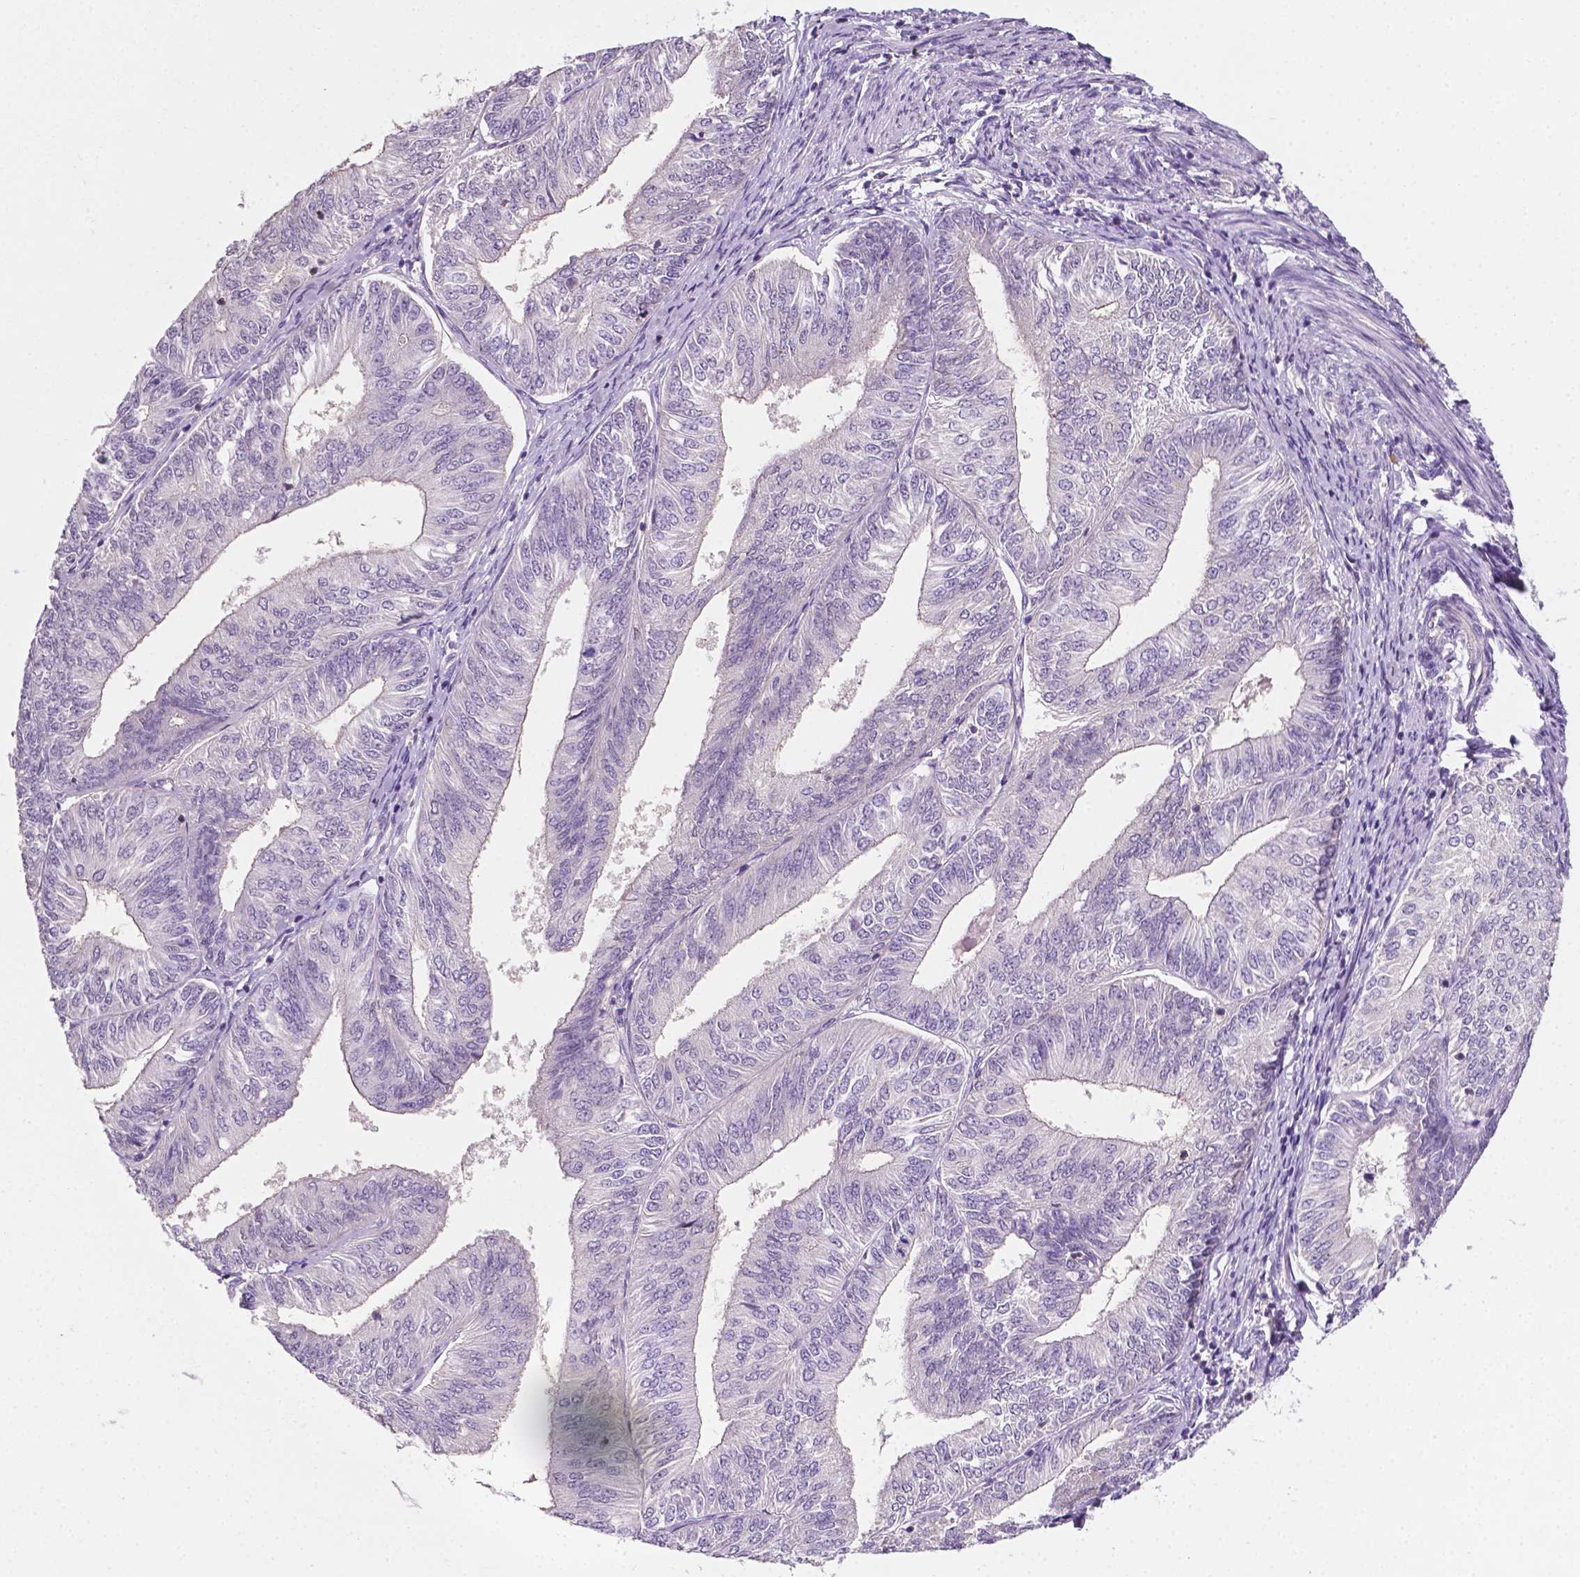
{"staining": {"intensity": "negative", "quantity": "none", "location": "none"}, "tissue": "endometrial cancer", "cell_type": "Tumor cells", "image_type": "cancer", "snomed": [{"axis": "morphology", "description": "Adenocarcinoma, NOS"}, {"axis": "topography", "description": "Endometrium"}], "caption": "This is a photomicrograph of immunohistochemistry staining of endometrial cancer, which shows no positivity in tumor cells.", "gene": "EGFR", "patient": {"sex": "female", "age": 58}}